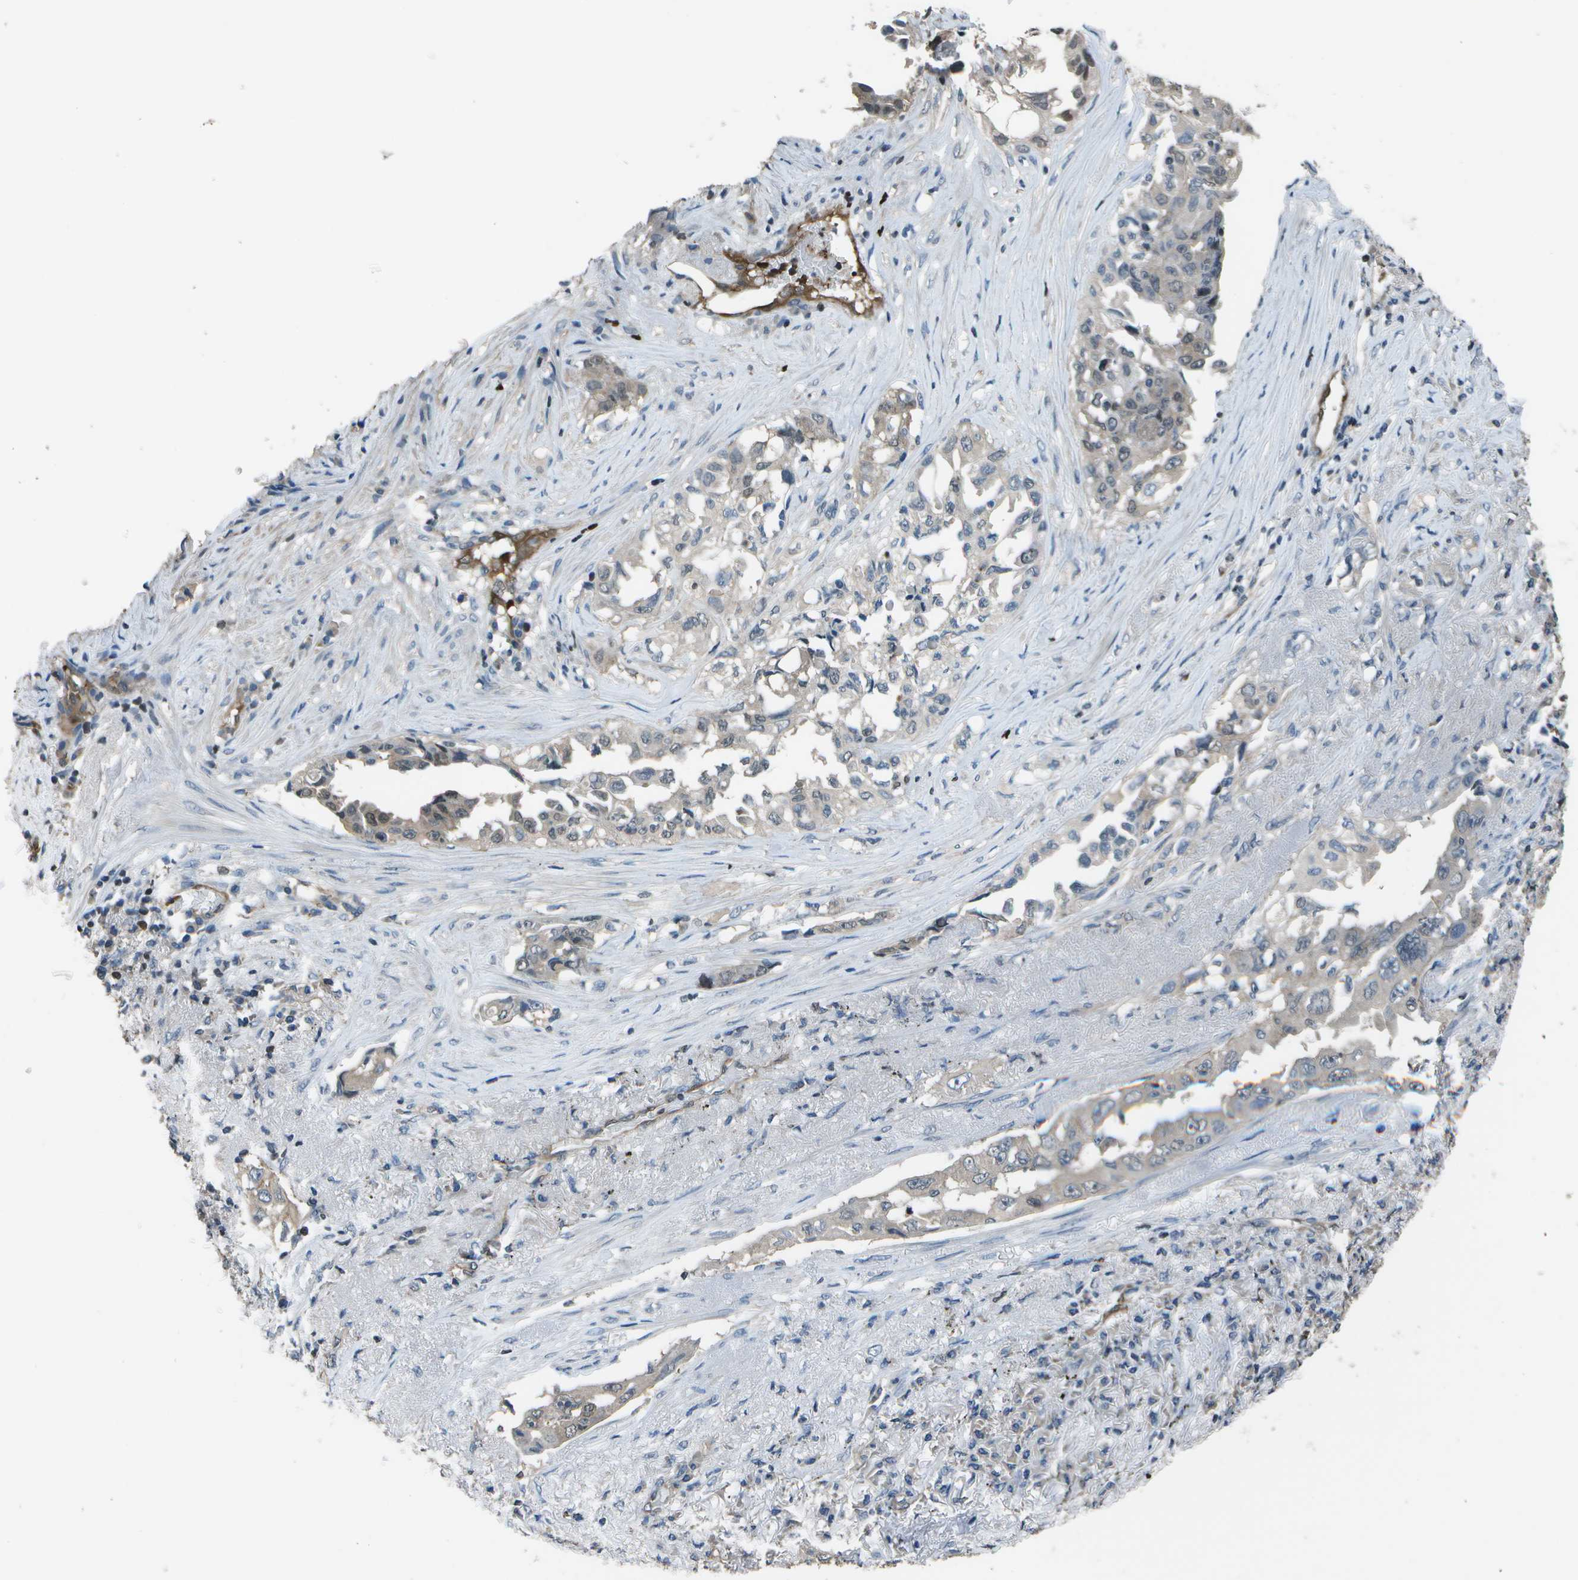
{"staining": {"intensity": "weak", "quantity": "<25%", "location": "nuclear"}, "tissue": "lung cancer", "cell_type": "Tumor cells", "image_type": "cancer", "snomed": [{"axis": "morphology", "description": "Adenocarcinoma, NOS"}, {"axis": "topography", "description": "Lung"}], "caption": "This is an immunohistochemistry (IHC) micrograph of human lung adenocarcinoma. There is no staining in tumor cells.", "gene": "PDLIM1", "patient": {"sex": "female", "age": 51}}